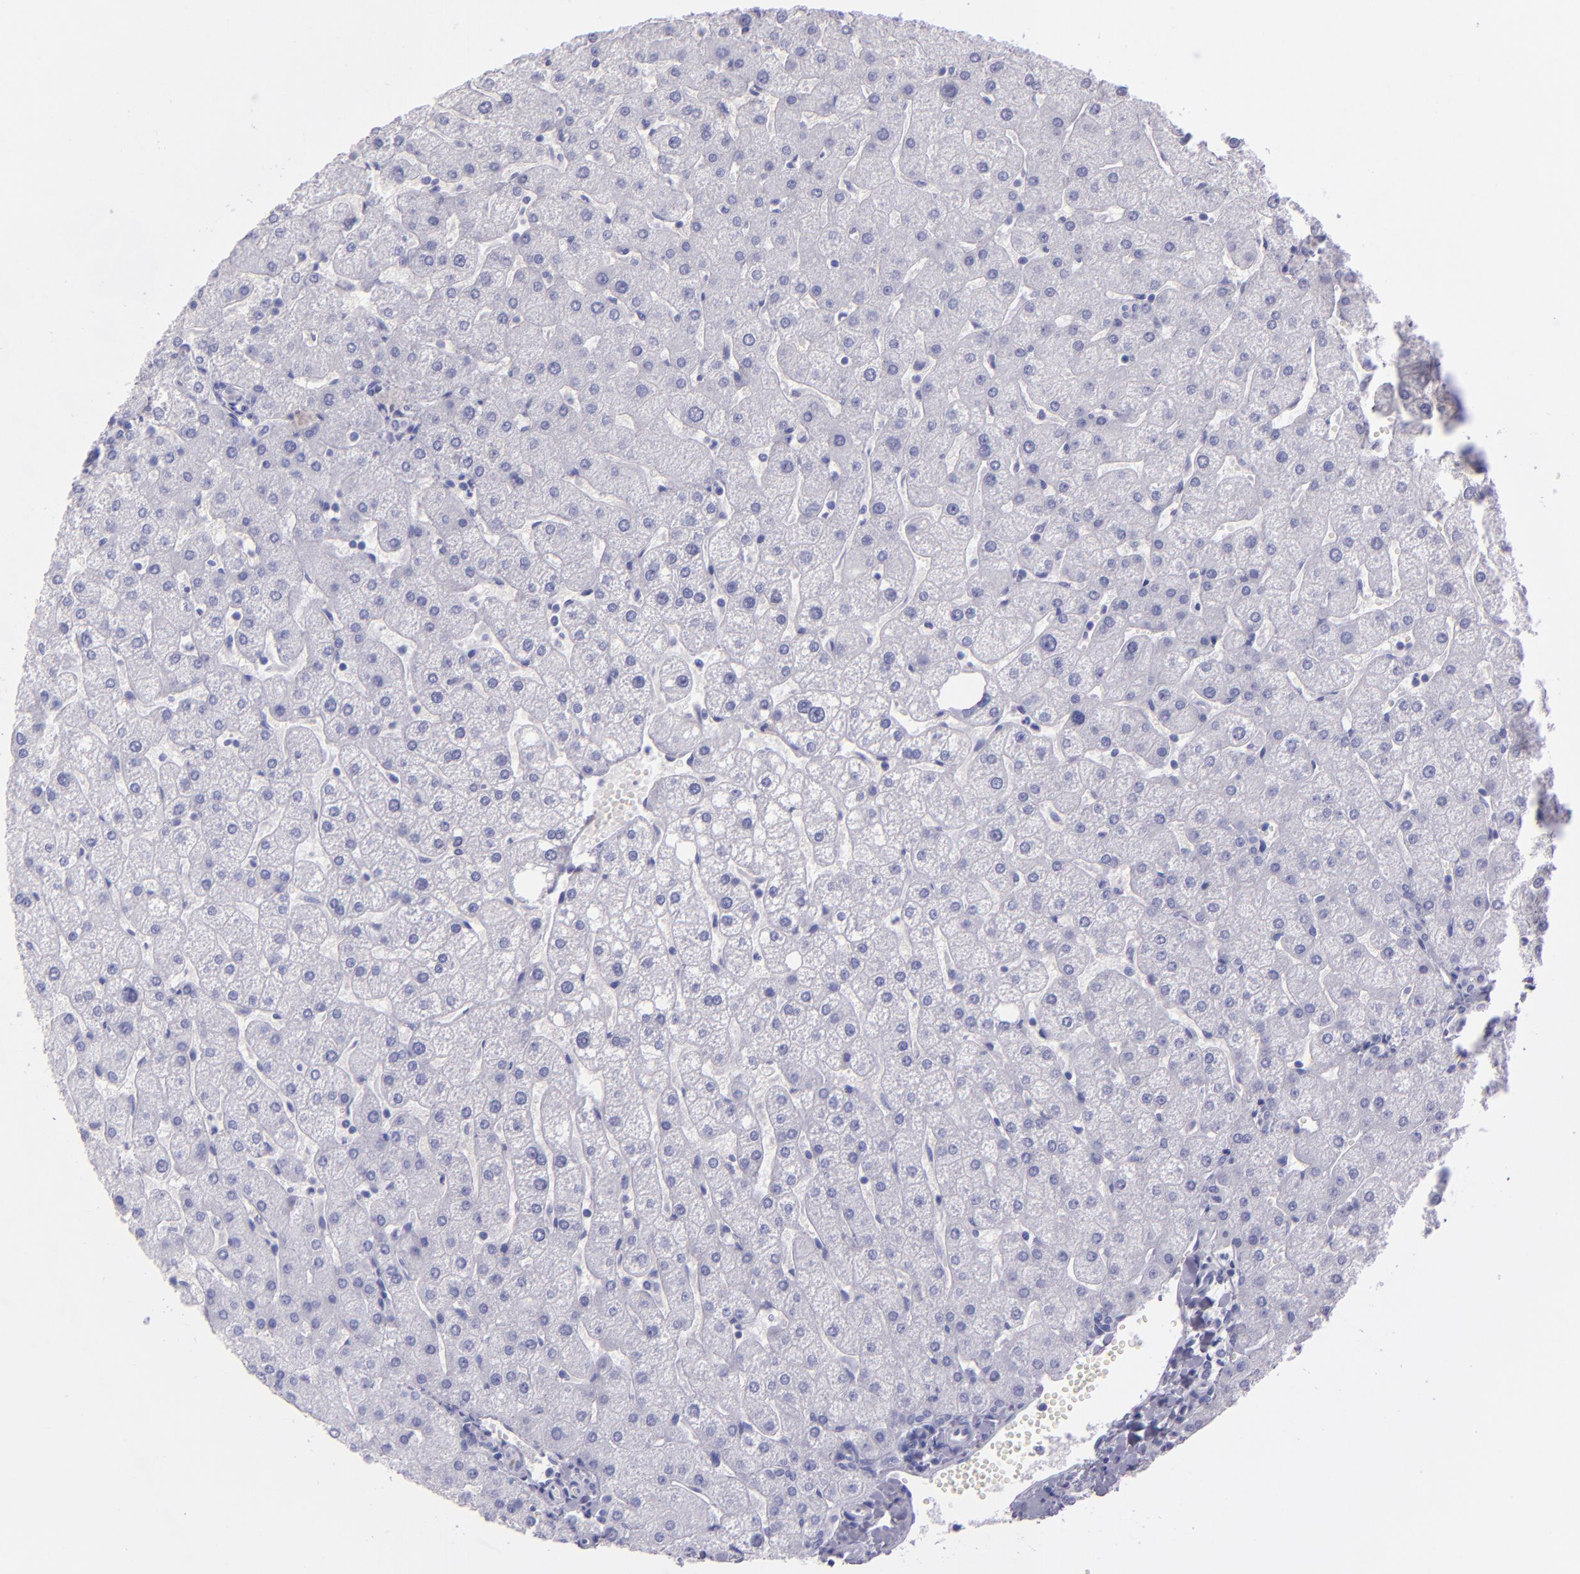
{"staining": {"intensity": "negative", "quantity": "none", "location": "none"}, "tissue": "liver", "cell_type": "Cholangiocytes", "image_type": "normal", "snomed": [{"axis": "morphology", "description": "Normal tissue, NOS"}, {"axis": "topography", "description": "Liver"}], "caption": "This is a histopathology image of immunohistochemistry (IHC) staining of benign liver, which shows no staining in cholangiocytes.", "gene": "TNNT3", "patient": {"sex": "male", "age": 67}}